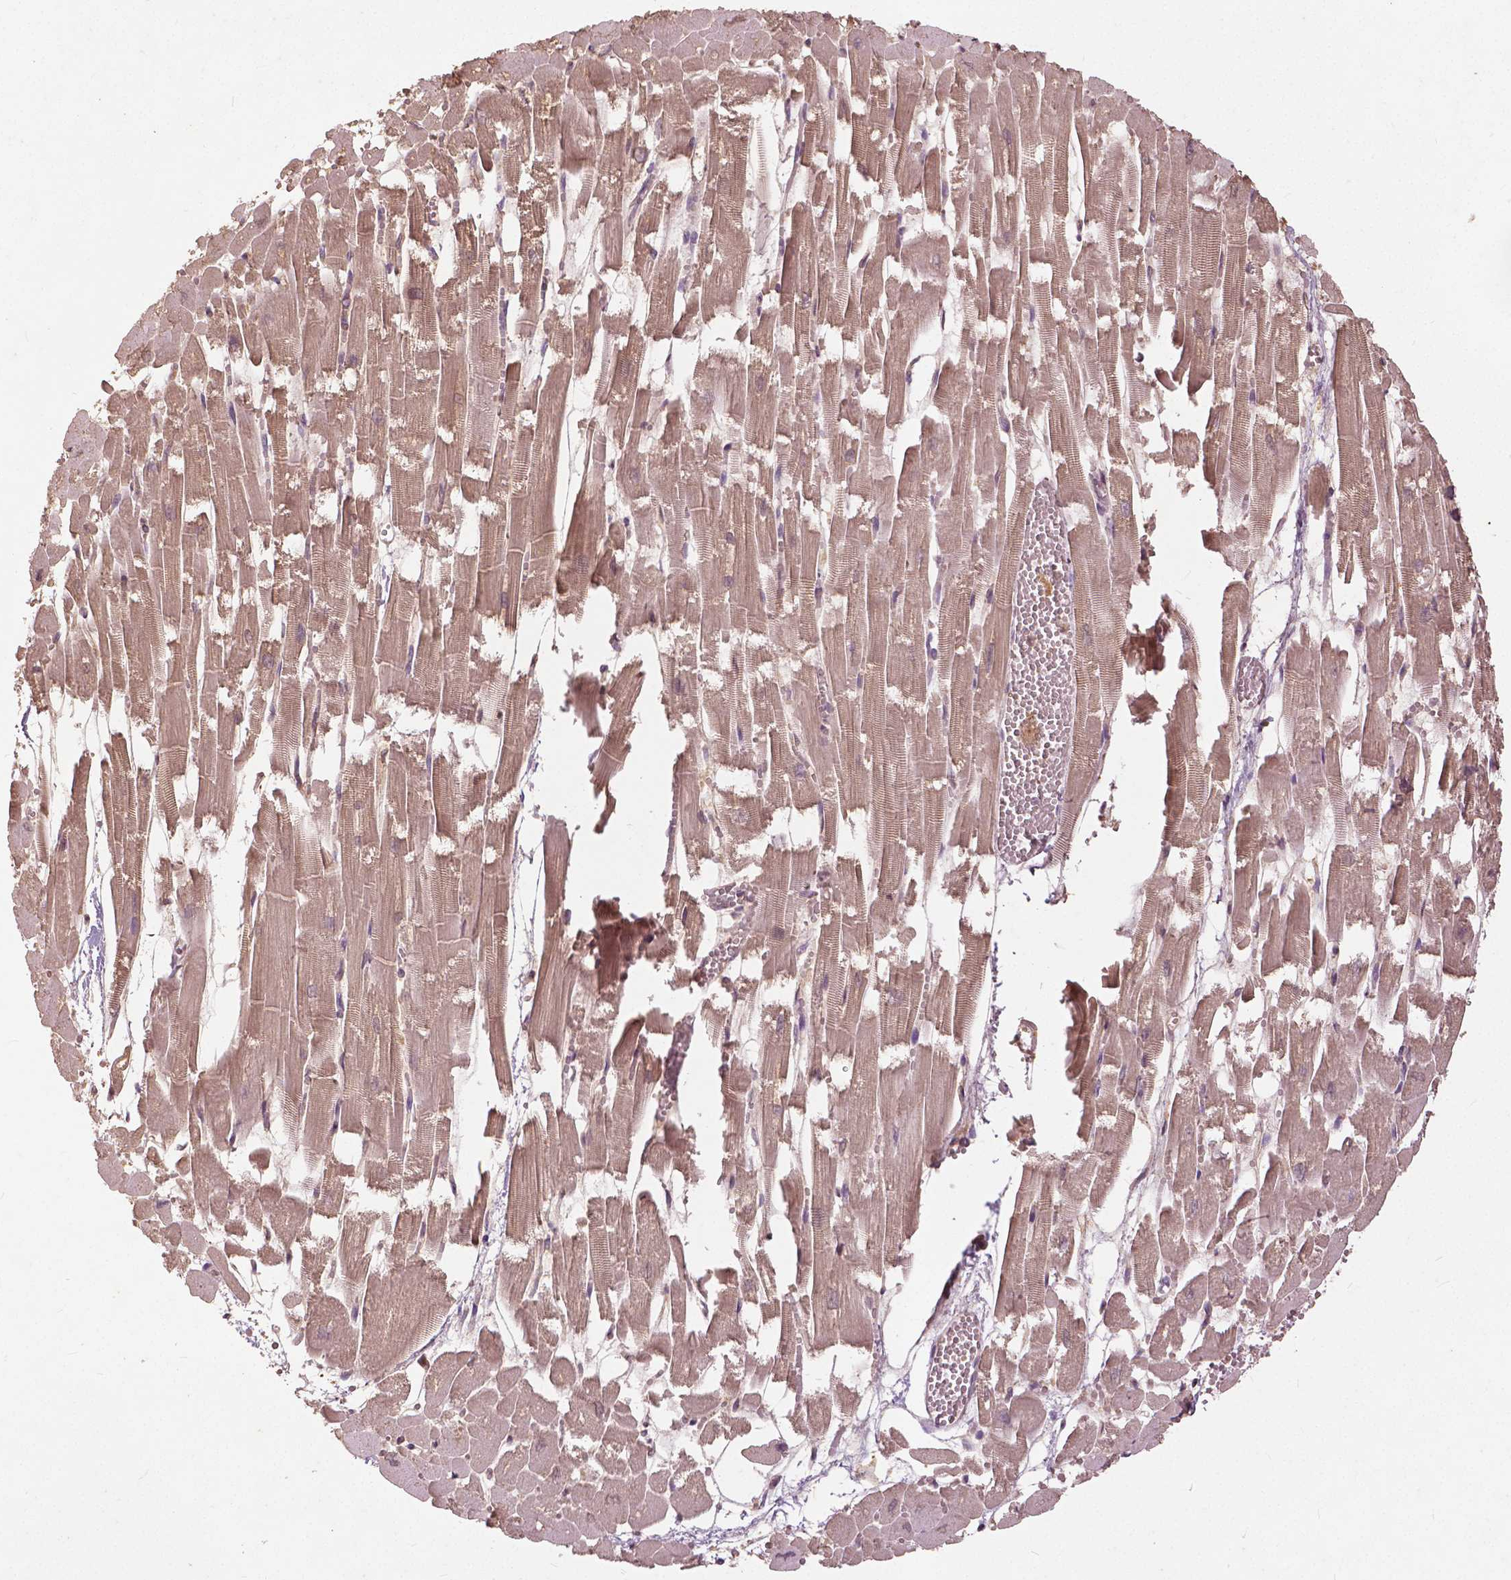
{"staining": {"intensity": "weak", "quantity": "25%-75%", "location": "cytoplasmic/membranous,nuclear"}, "tissue": "heart muscle", "cell_type": "Cardiomyocytes", "image_type": "normal", "snomed": [{"axis": "morphology", "description": "Normal tissue, NOS"}, {"axis": "topography", "description": "Heart"}], "caption": "This photomicrograph displays immunohistochemistry staining of unremarkable human heart muscle, with low weak cytoplasmic/membranous,nuclear positivity in about 25%-75% of cardiomyocytes.", "gene": "ANGPTL4", "patient": {"sex": "female", "age": 52}}